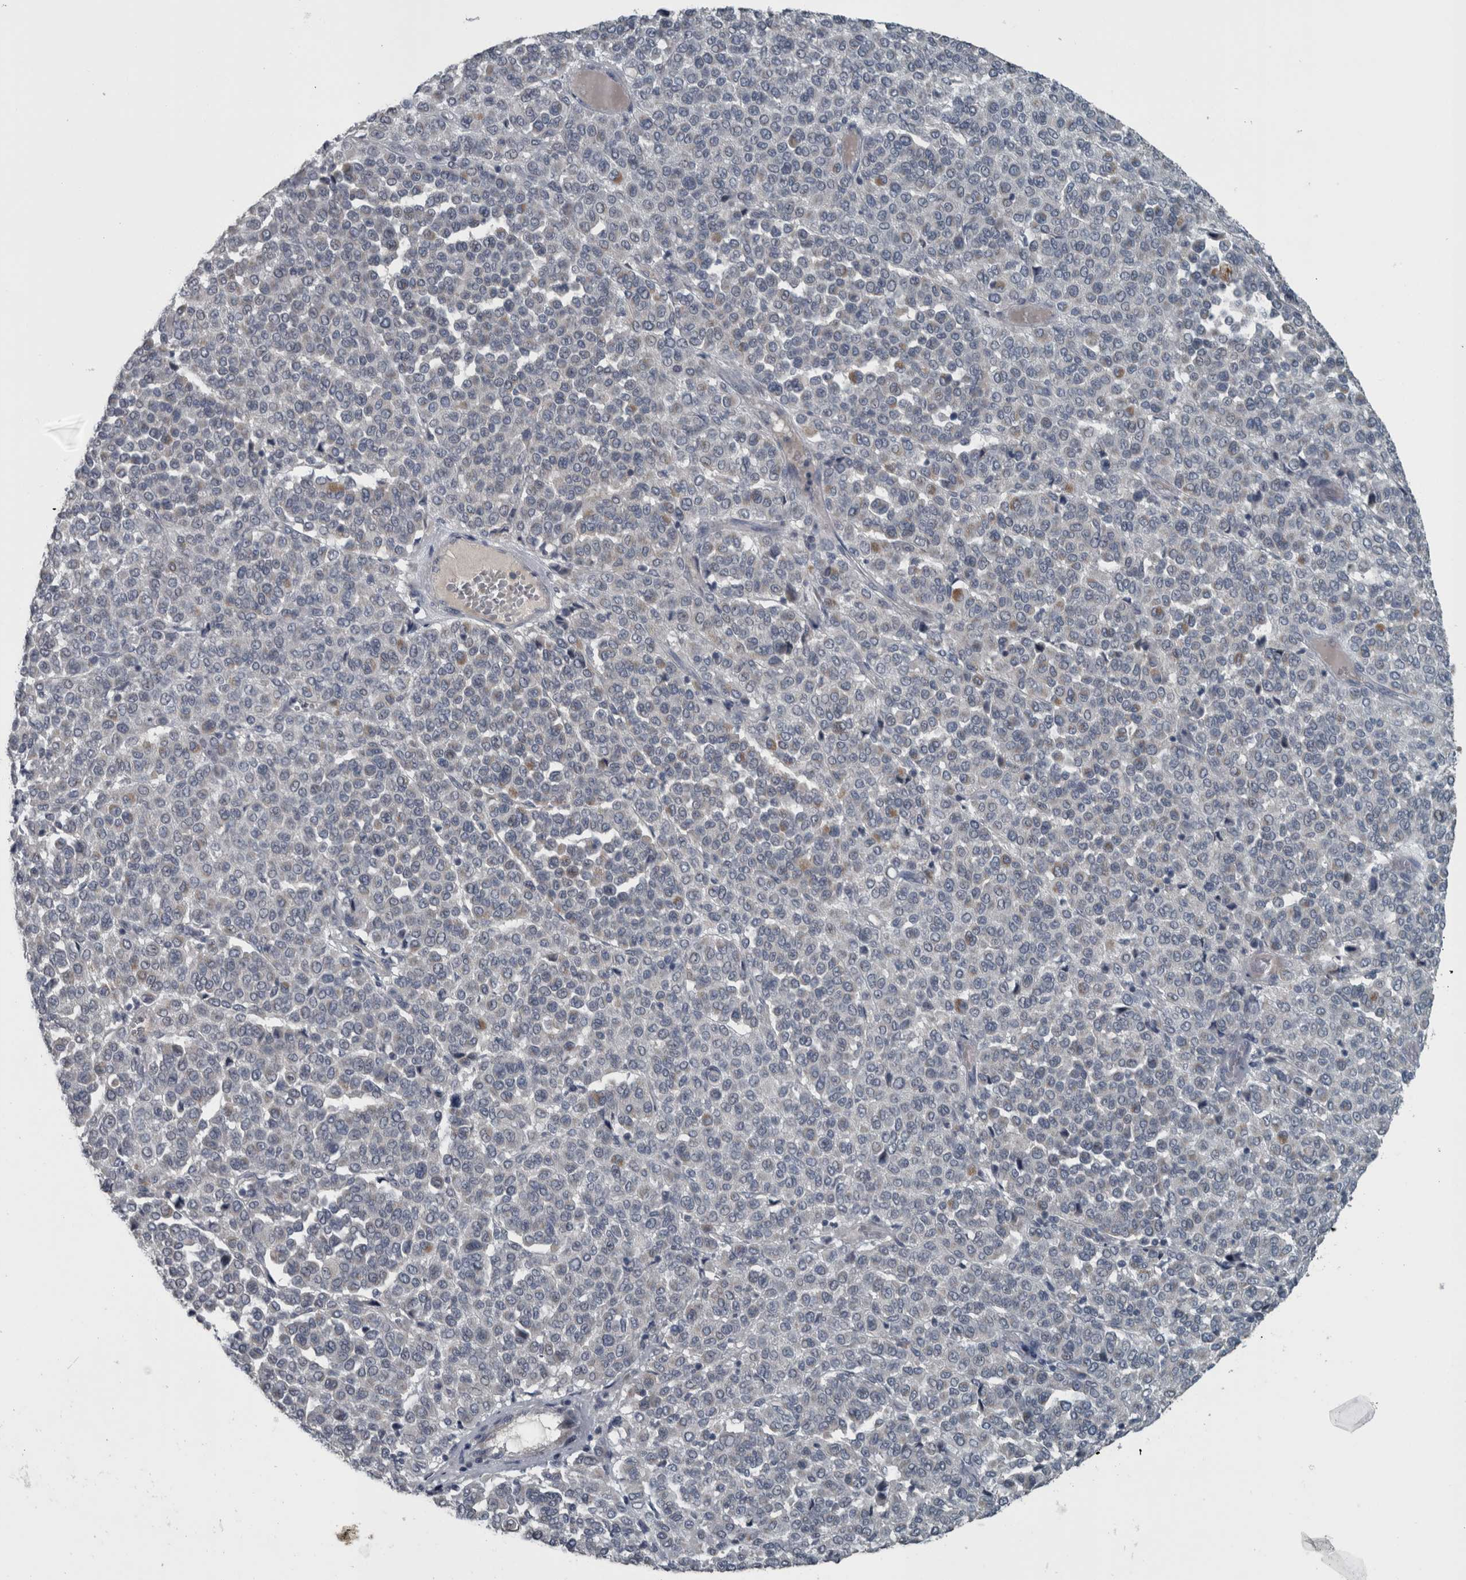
{"staining": {"intensity": "negative", "quantity": "none", "location": "none"}, "tissue": "melanoma", "cell_type": "Tumor cells", "image_type": "cancer", "snomed": [{"axis": "morphology", "description": "Malignant melanoma, Metastatic site"}, {"axis": "topography", "description": "Pancreas"}], "caption": "This micrograph is of melanoma stained with immunohistochemistry to label a protein in brown with the nuclei are counter-stained blue. There is no staining in tumor cells. Nuclei are stained in blue.", "gene": "KRT20", "patient": {"sex": "female", "age": 30}}